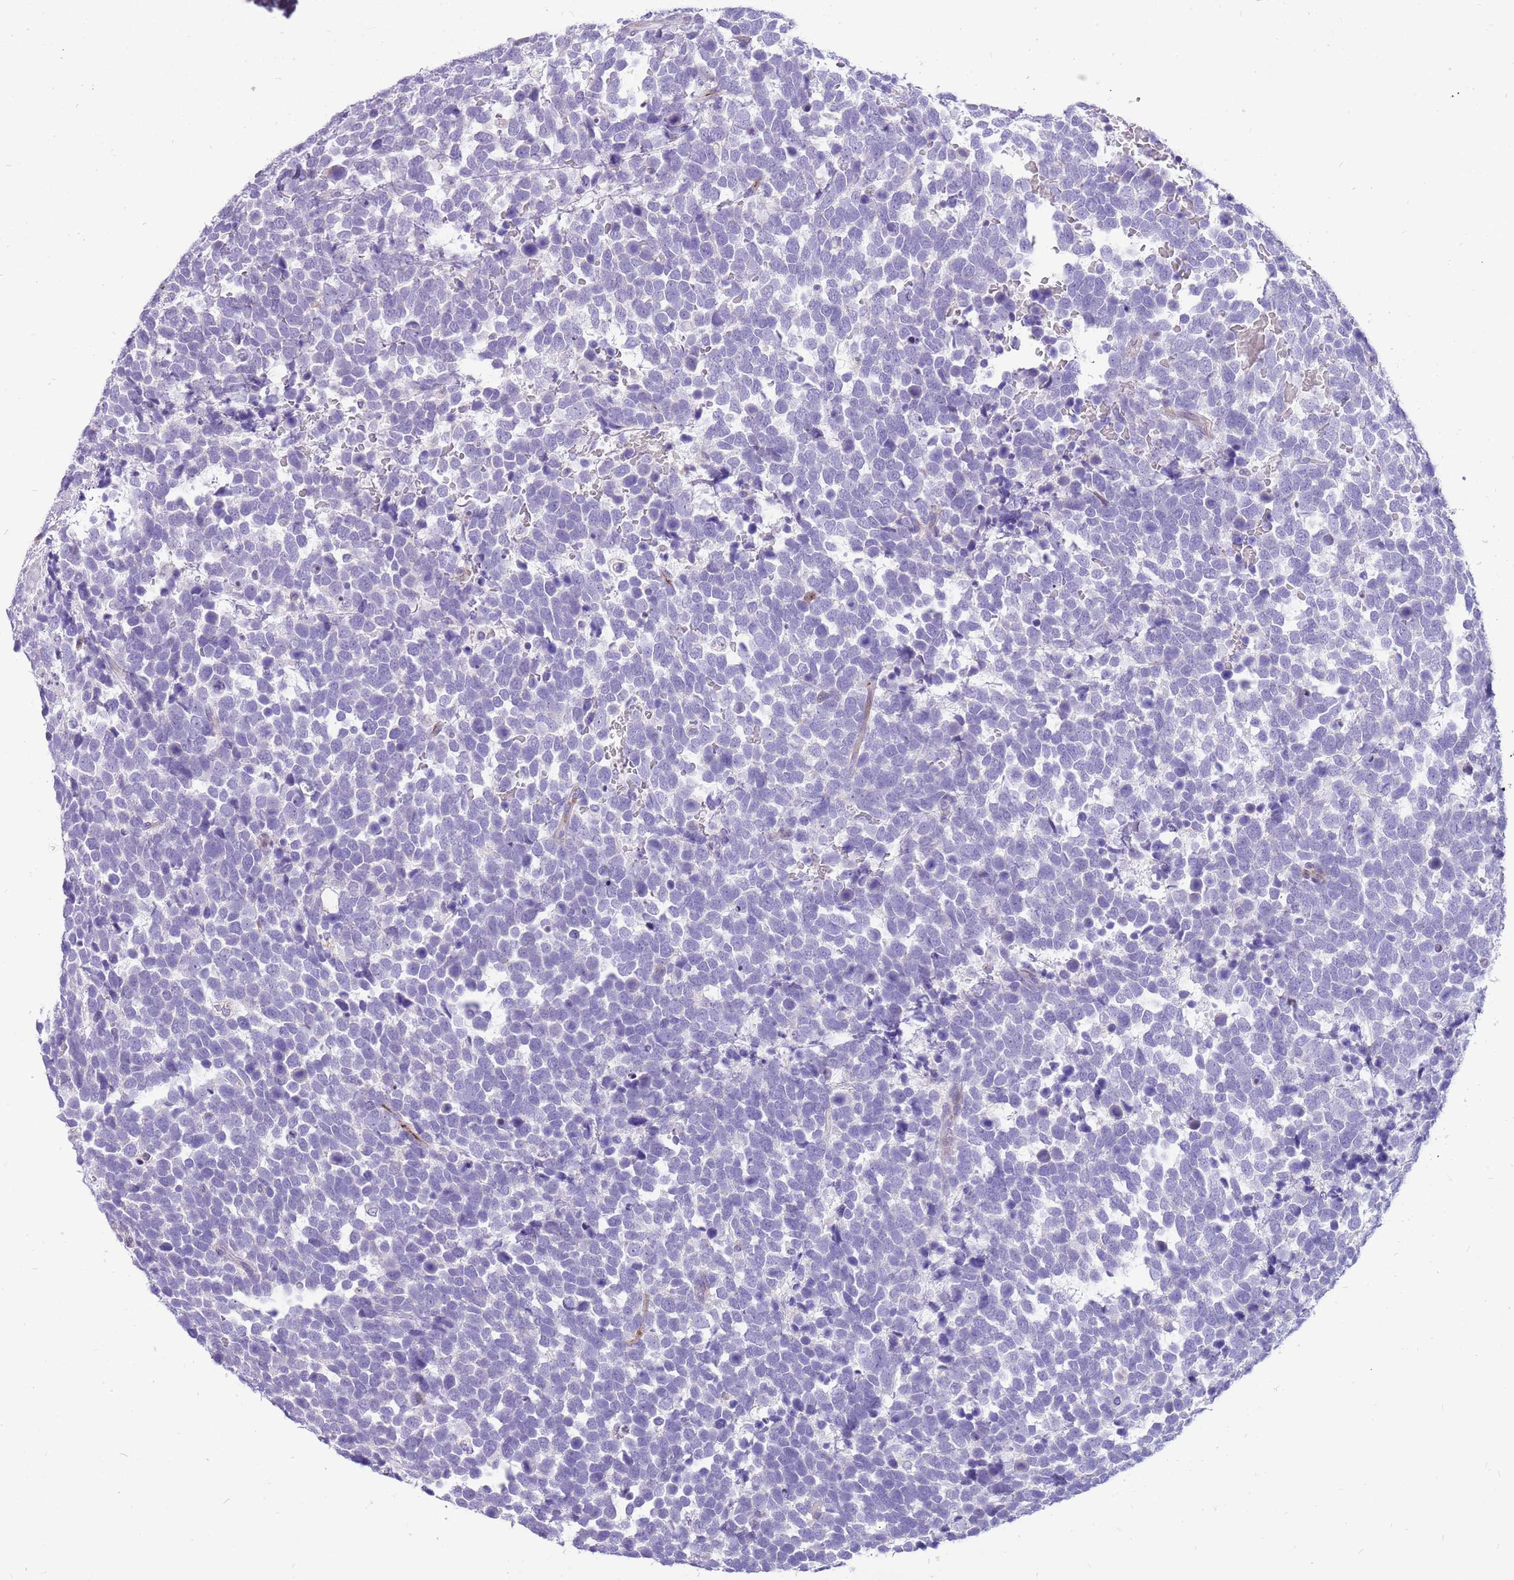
{"staining": {"intensity": "negative", "quantity": "none", "location": "none"}, "tissue": "urothelial cancer", "cell_type": "Tumor cells", "image_type": "cancer", "snomed": [{"axis": "morphology", "description": "Urothelial carcinoma, High grade"}, {"axis": "topography", "description": "Urinary bladder"}], "caption": "Image shows no protein positivity in tumor cells of high-grade urothelial carcinoma tissue.", "gene": "PCNX1", "patient": {"sex": "female", "age": 82}}